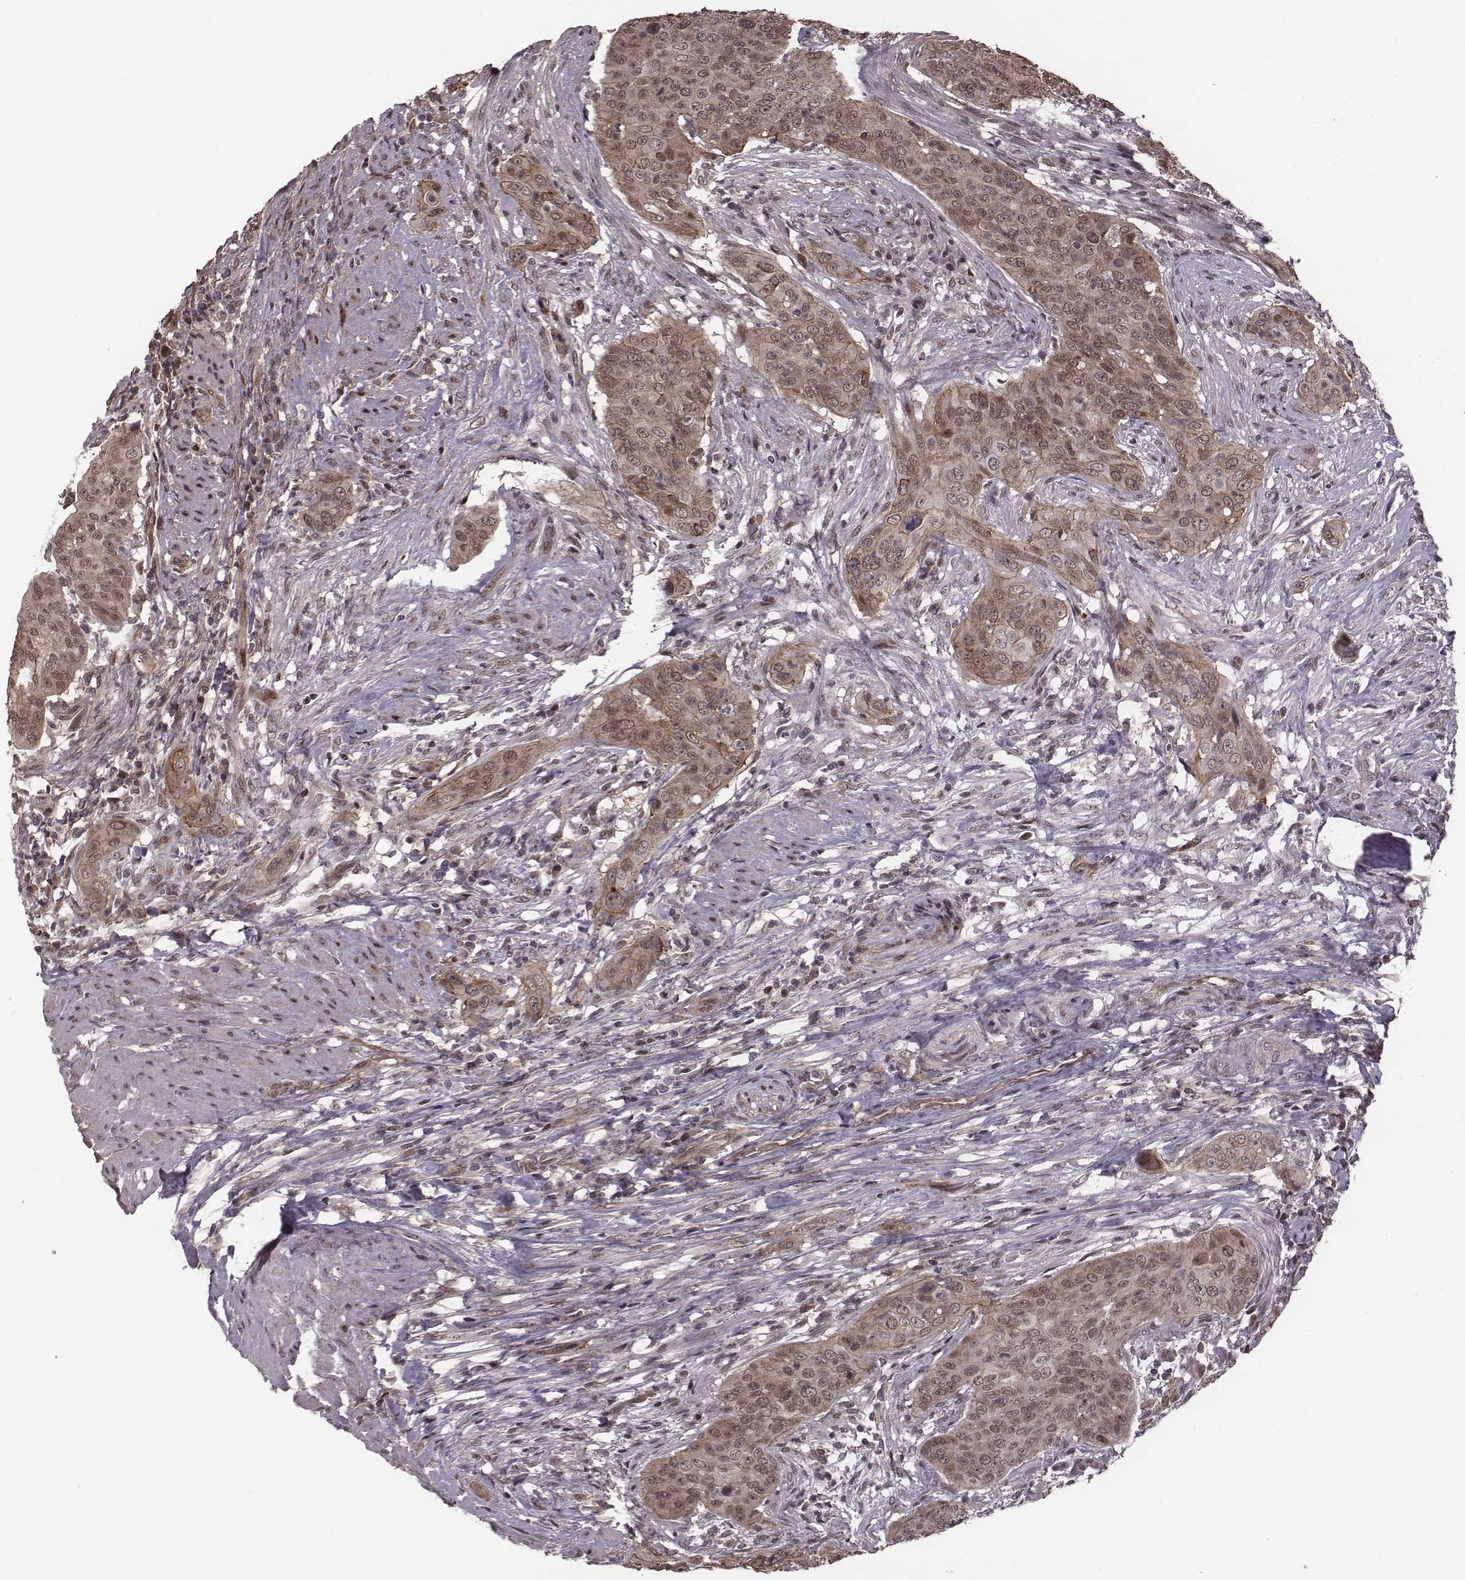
{"staining": {"intensity": "weak", "quantity": ">75%", "location": "cytoplasmic/membranous,nuclear"}, "tissue": "urothelial cancer", "cell_type": "Tumor cells", "image_type": "cancer", "snomed": [{"axis": "morphology", "description": "Urothelial carcinoma, High grade"}, {"axis": "topography", "description": "Urinary bladder"}], "caption": "Protein analysis of high-grade urothelial carcinoma tissue displays weak cytoplasmic/membranous and nuclear positivity in approximately >75% of tumor cells.", "gene": "RPL3", "patient": {"sex": "male", "age": 82}}